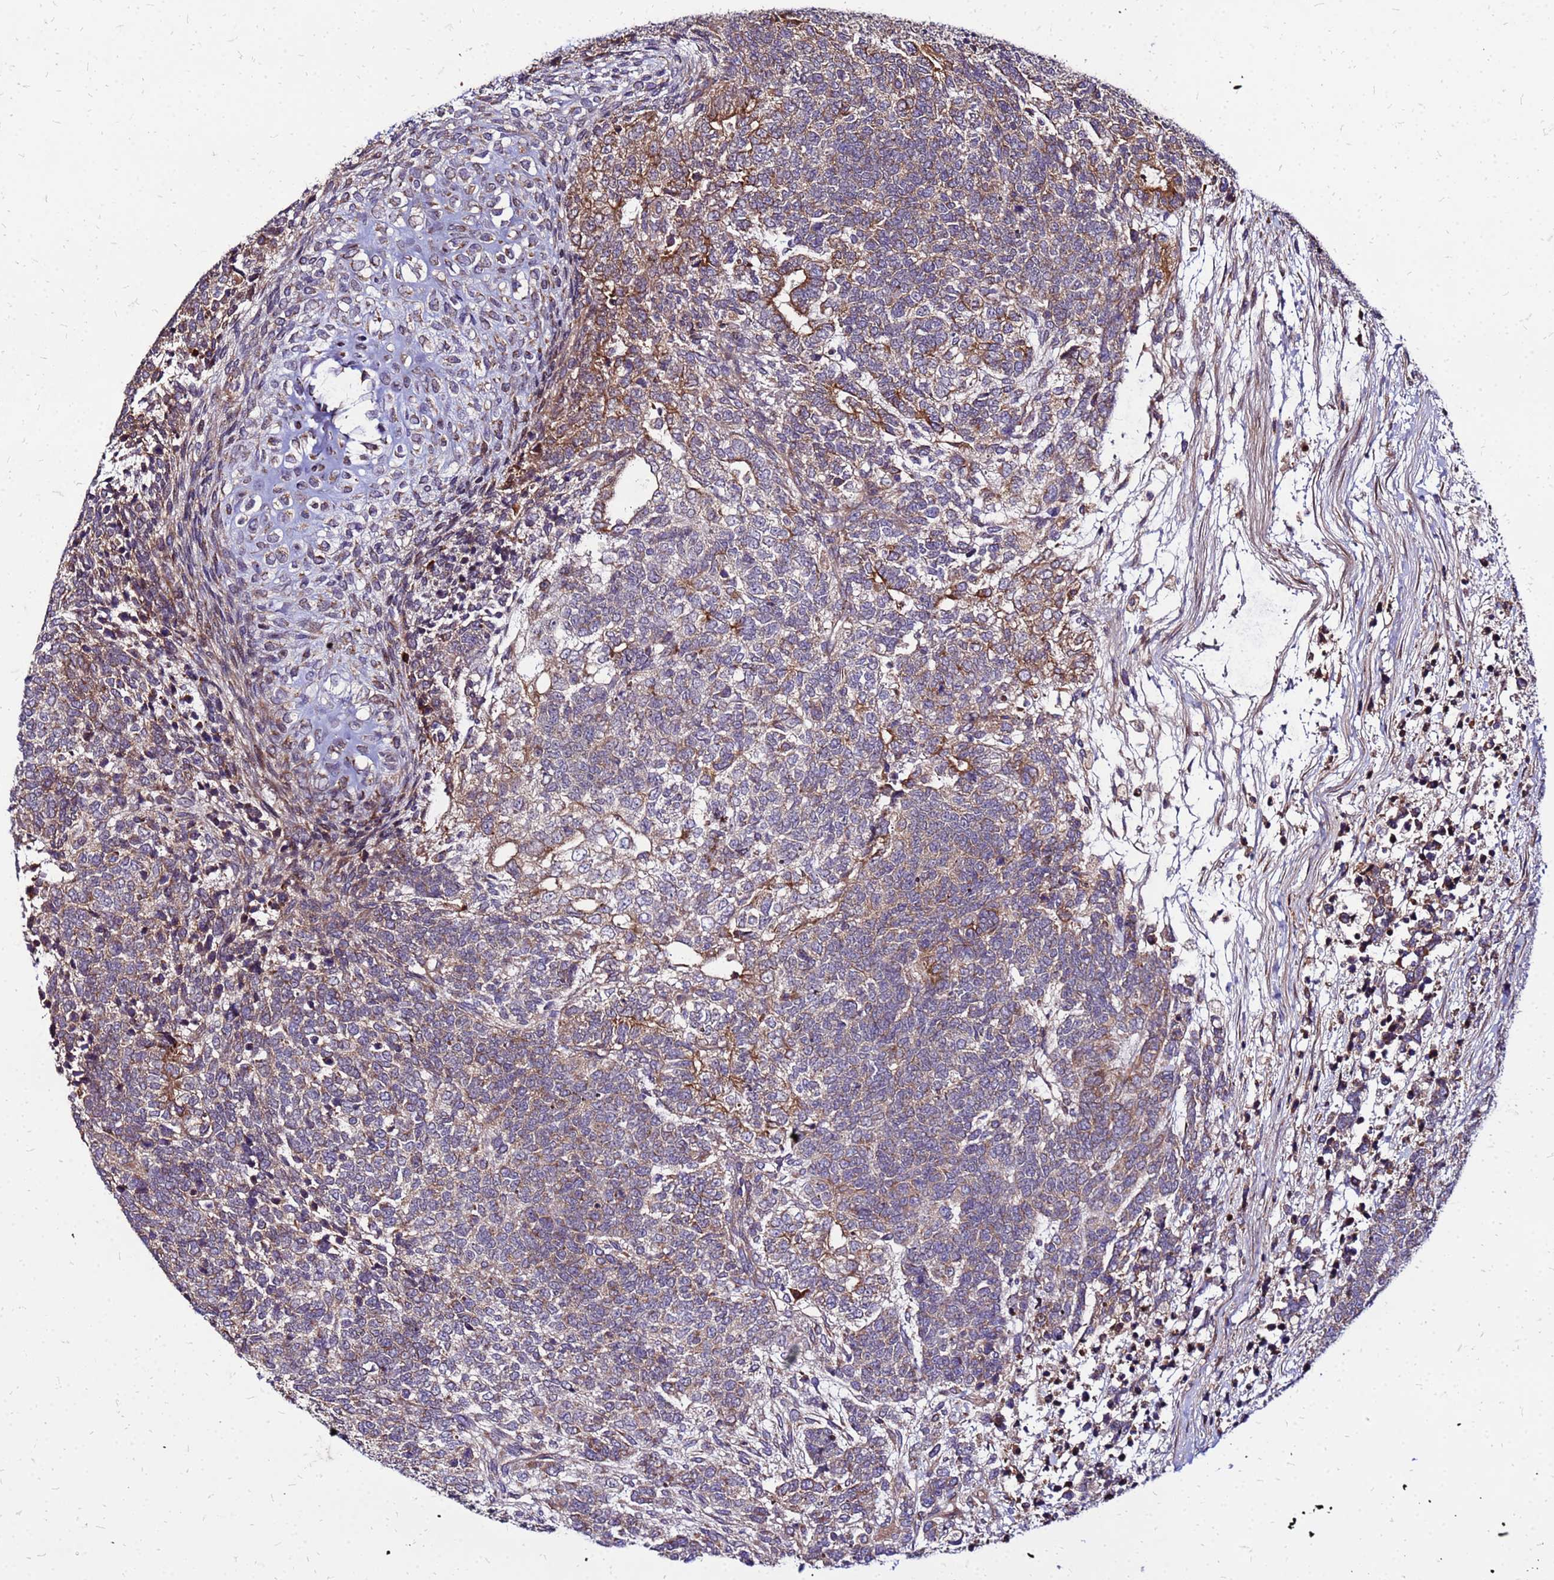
{"staining": {"intensity": "moderate", "quantity": "25%-75%", "location": "cytoplasmic/membranous"}, "tissue": "testis cancer", "cell_type": "Tumor cells", "image_type": "cancer", "snomed": [{"axis": "morphology", "description": "Carcinoma, Embryonal, NOS"}, {"axis": "topography", "description": "Testis"}], "caption": "A brown stain shows moderate cytoplasmic/membranous positivity of a protein in testis embryonal carcinoma tumor cells.", "gene": "VMO1", "patient": {"sex": "male", "age": 23}}